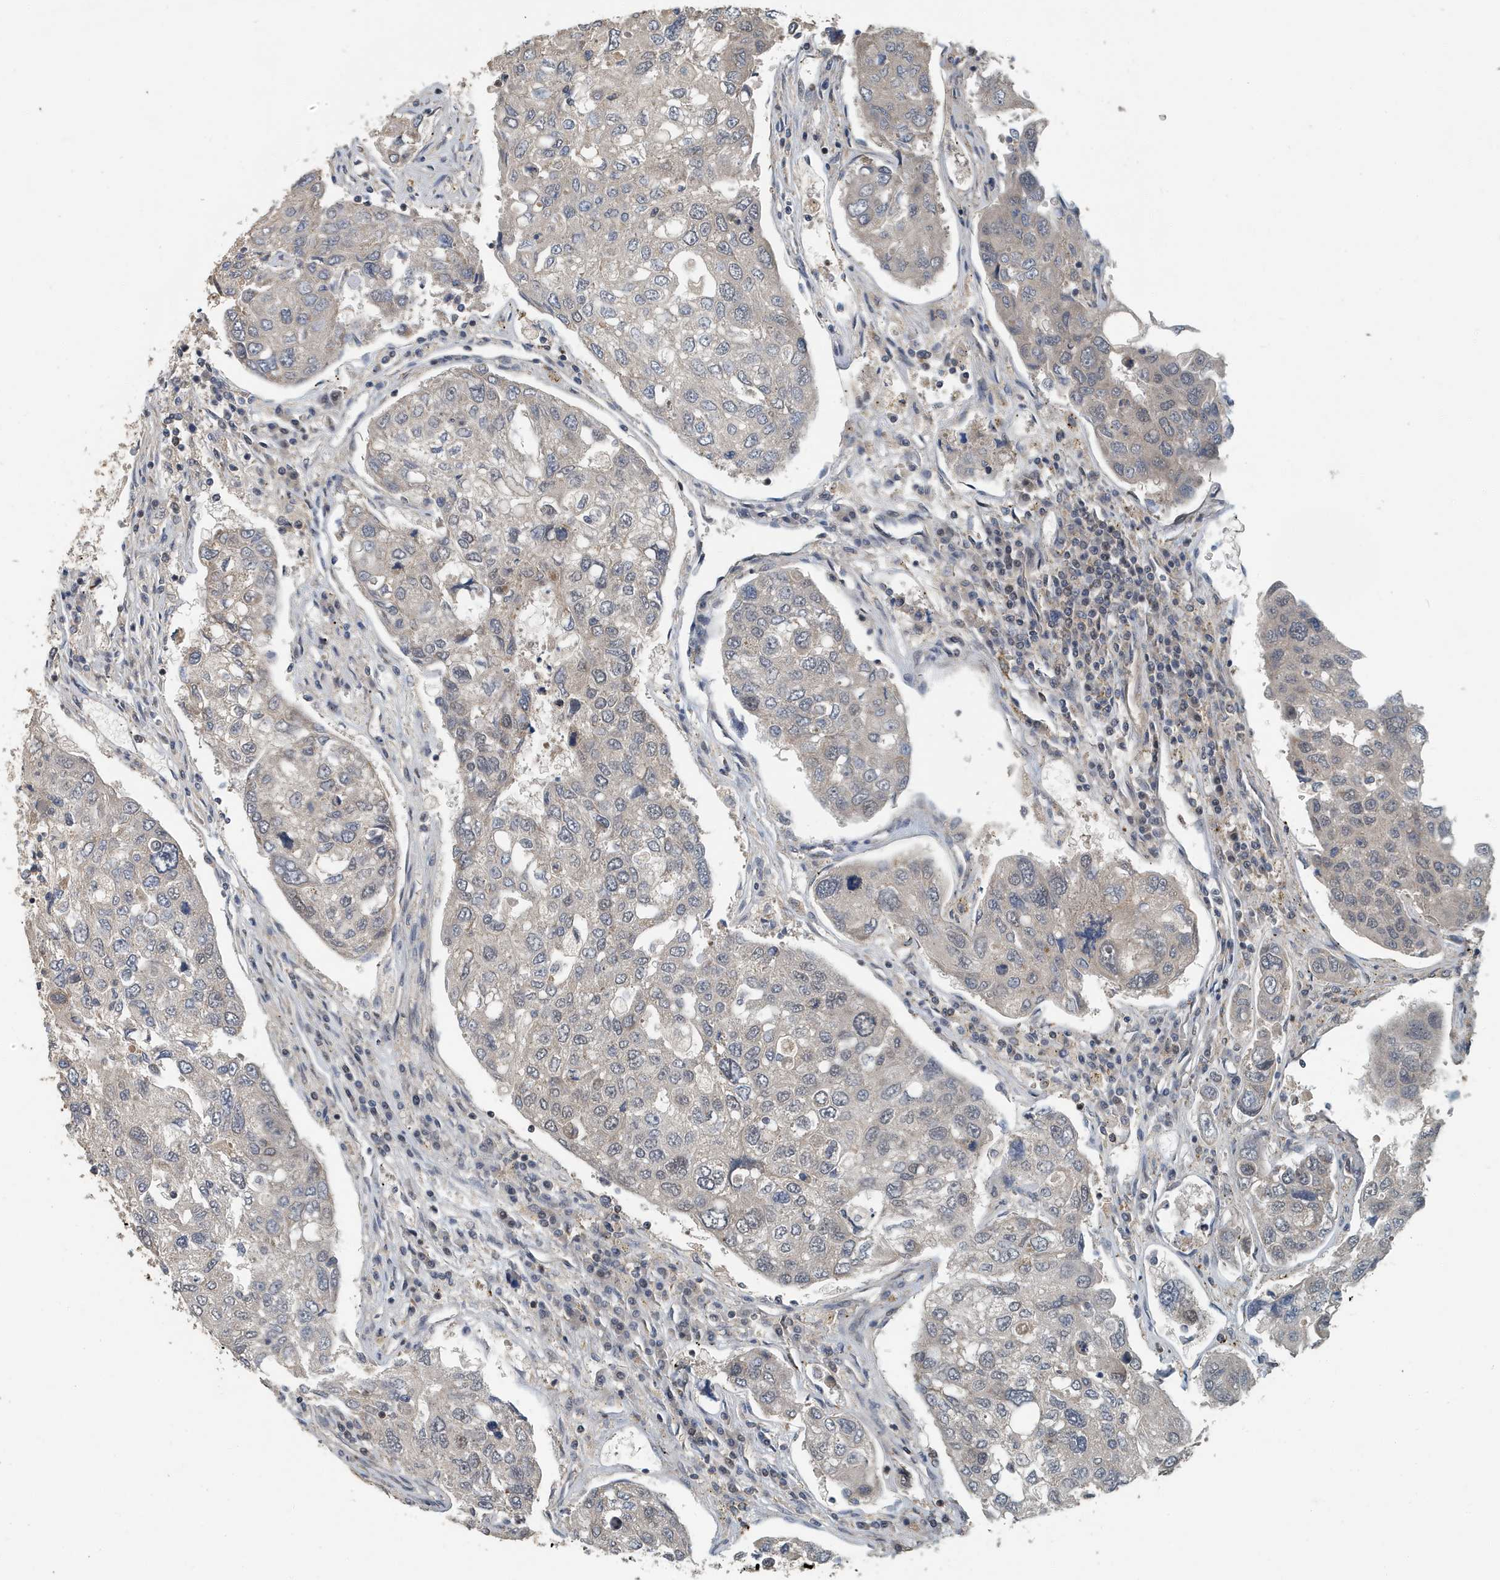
{"staining": {"intensity": "negative", "quantity": "none", "location": "none"}, "tissue": "urothelial cancer", "cell_type": "Tumor cells", "image_type": "cancer", "snomed": [{"axis": "morphology", "description": "Urothelial carcinoma, High grade"}, {"axis": "topography", "description": "Lymph node"}, {"axis": "topography", "description": "Urinary bladder"}], "caption": "Urothelial cancer was stained to show a protein in brown. There is no significant expression in tumor cells. (Stains: DAB immunohistochemistry with hematoxylin counter stain, Microscopy: brightfield microscopy at high magnification).", "gene": "KIF15", "patient": {"sex": "male", "age": 51}}